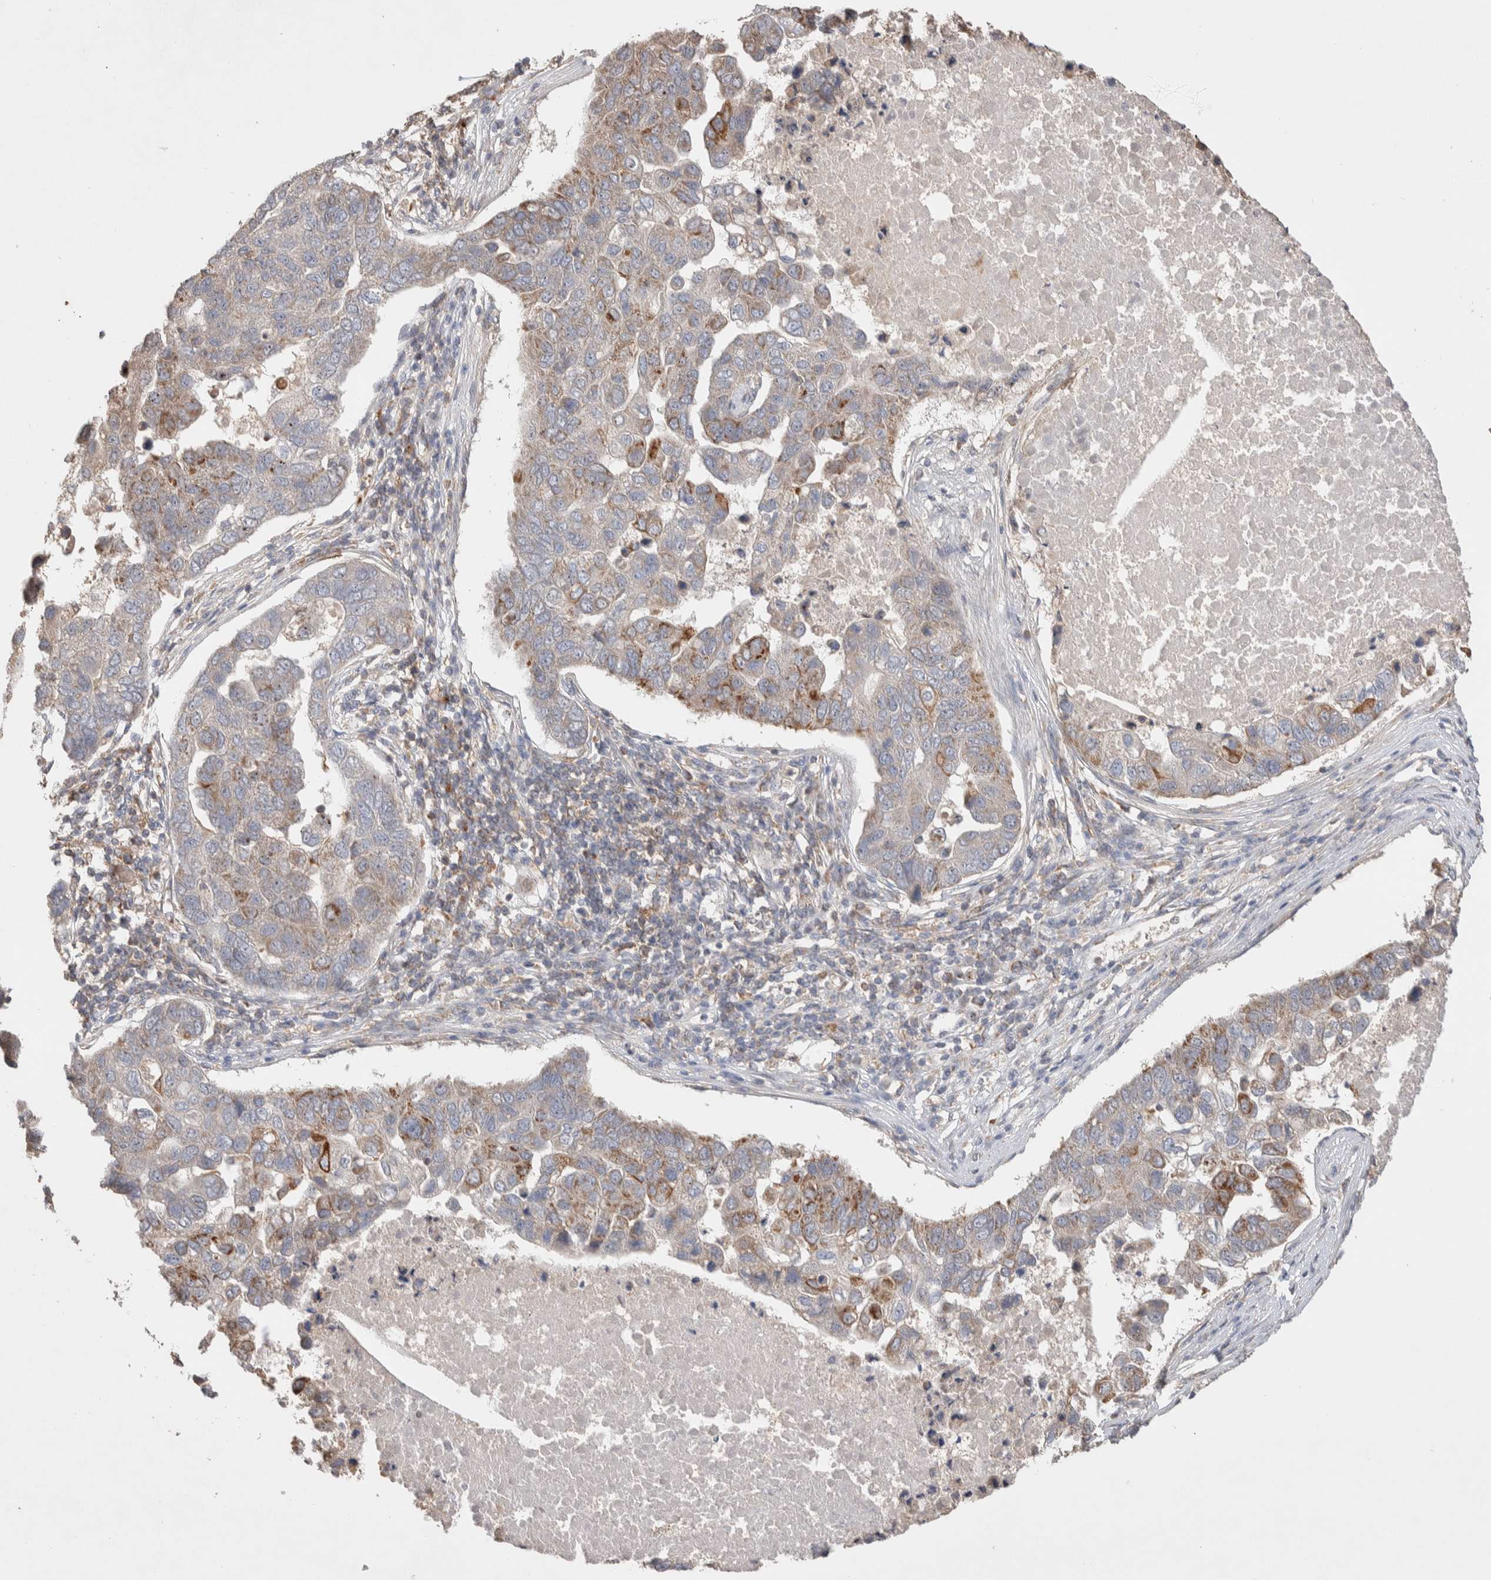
{"staining": {"intensity": "moderate", "quantity": "<25%", "location": "cytoplasmic/membranous"}, "tissue": "pancreatic cancer", "cell_type": "Tumor cells", "image_type": "cancer", "snomed": [{"axis": "morphology", "description": "Adenocarcinoma, NOS"}, {"axis": "topography", "description": "Pancreas"}], "caption": "The photomicrograph reveals immunohistochemical staining of pancreatic cancer. There is moderate cytoplasmic/membranous positivity is seen in approximately <25% of tumor cells.", "gene": "DEPTOR", "patient": {"sex": "female", "age": 61}}